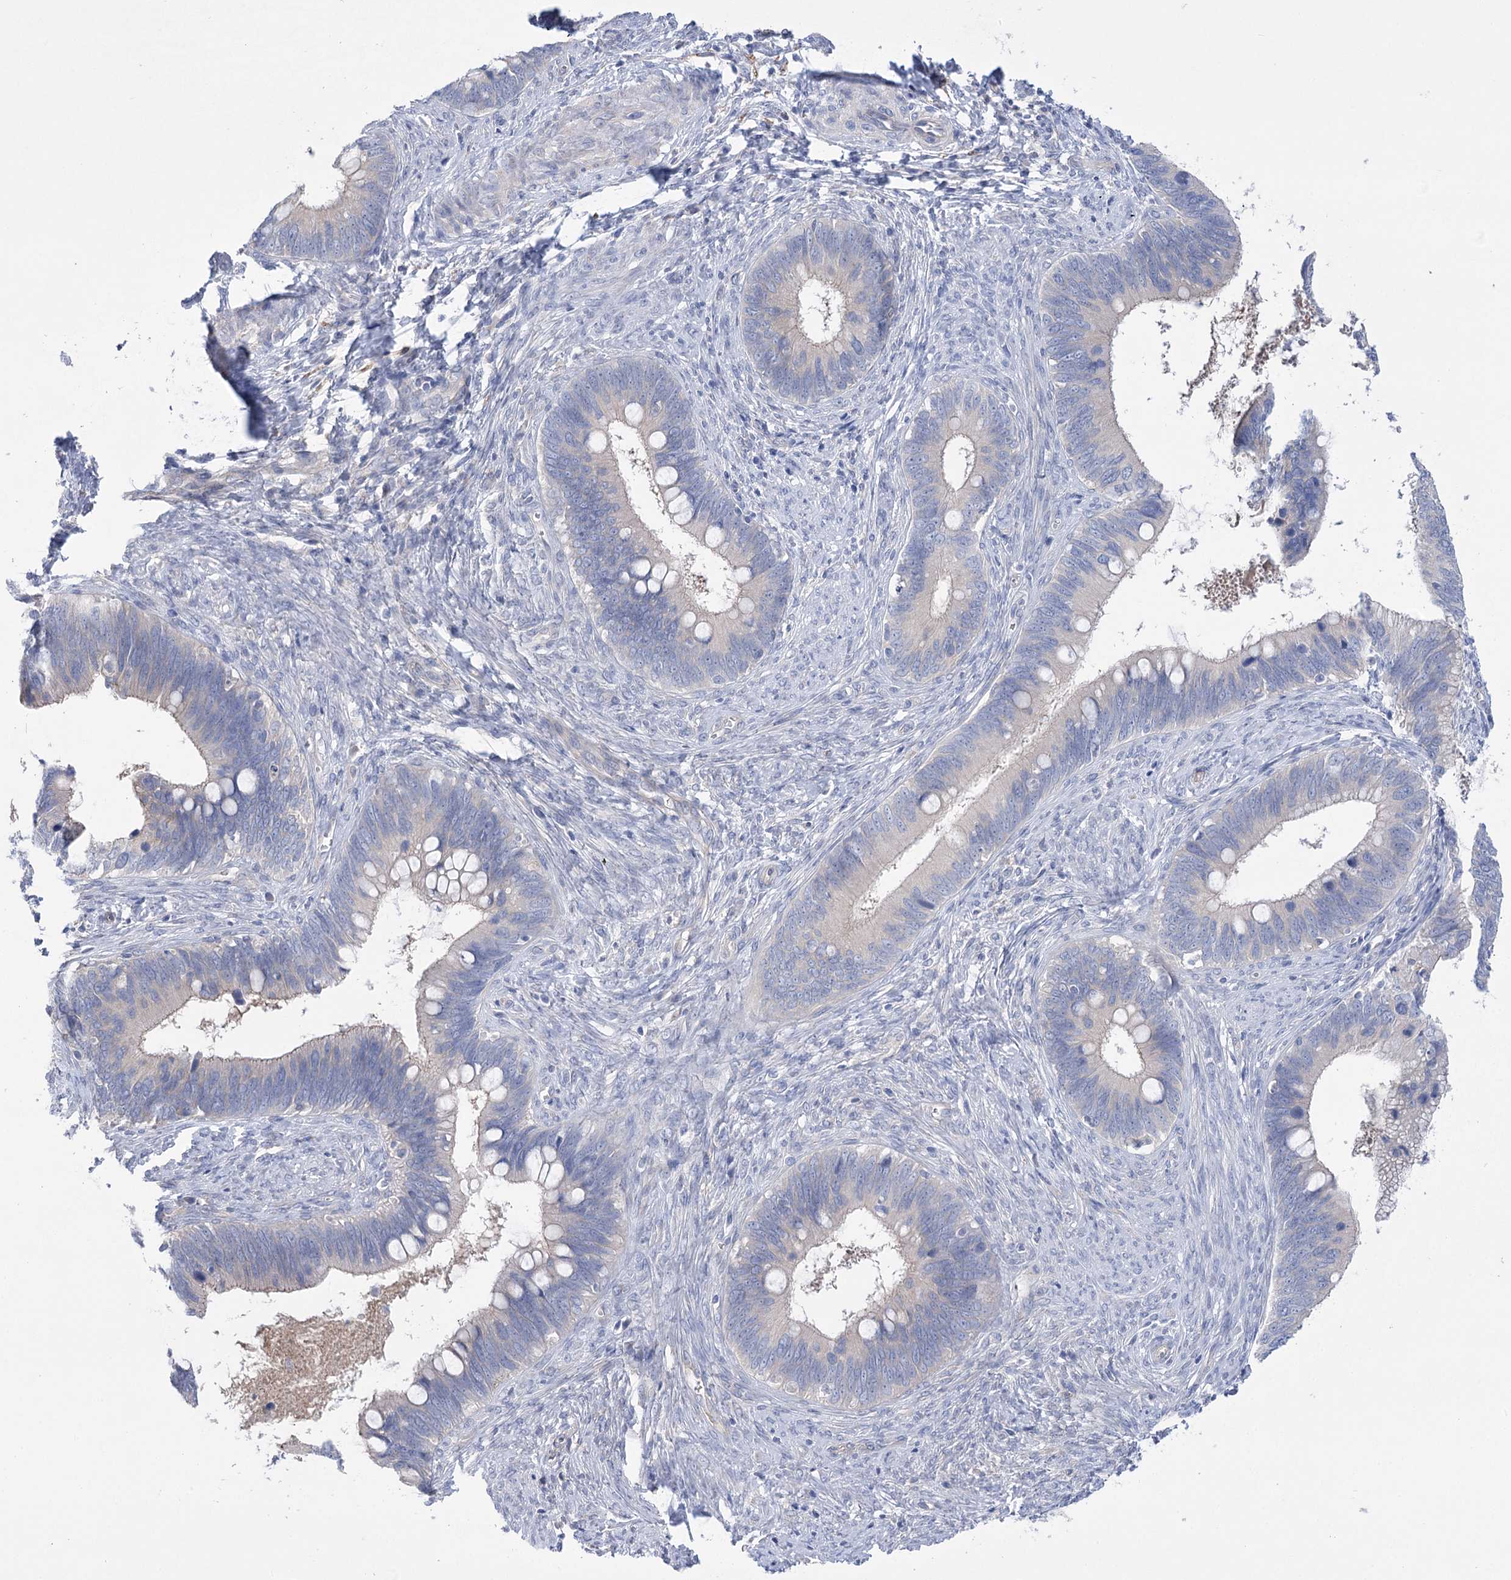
{"staining": {"intensity": "negative", "quantity": "none", "location": "none"}, "tissue": "cervical cancer", "cell_type": "Tumor cells", "image_type": "cancer", "snomed": [{"axis": "morphology", "description": "Adenocarcinoma, NOS"}, {"axis": "topography", "description": "Cervix"}], "caption": "Immunohistochemical staining of human adenocarcinoma (cervical) shows no significant expression in tumor cells.", "gene": "LRRC34", "patient": {"sex": "female", "age": 42}}